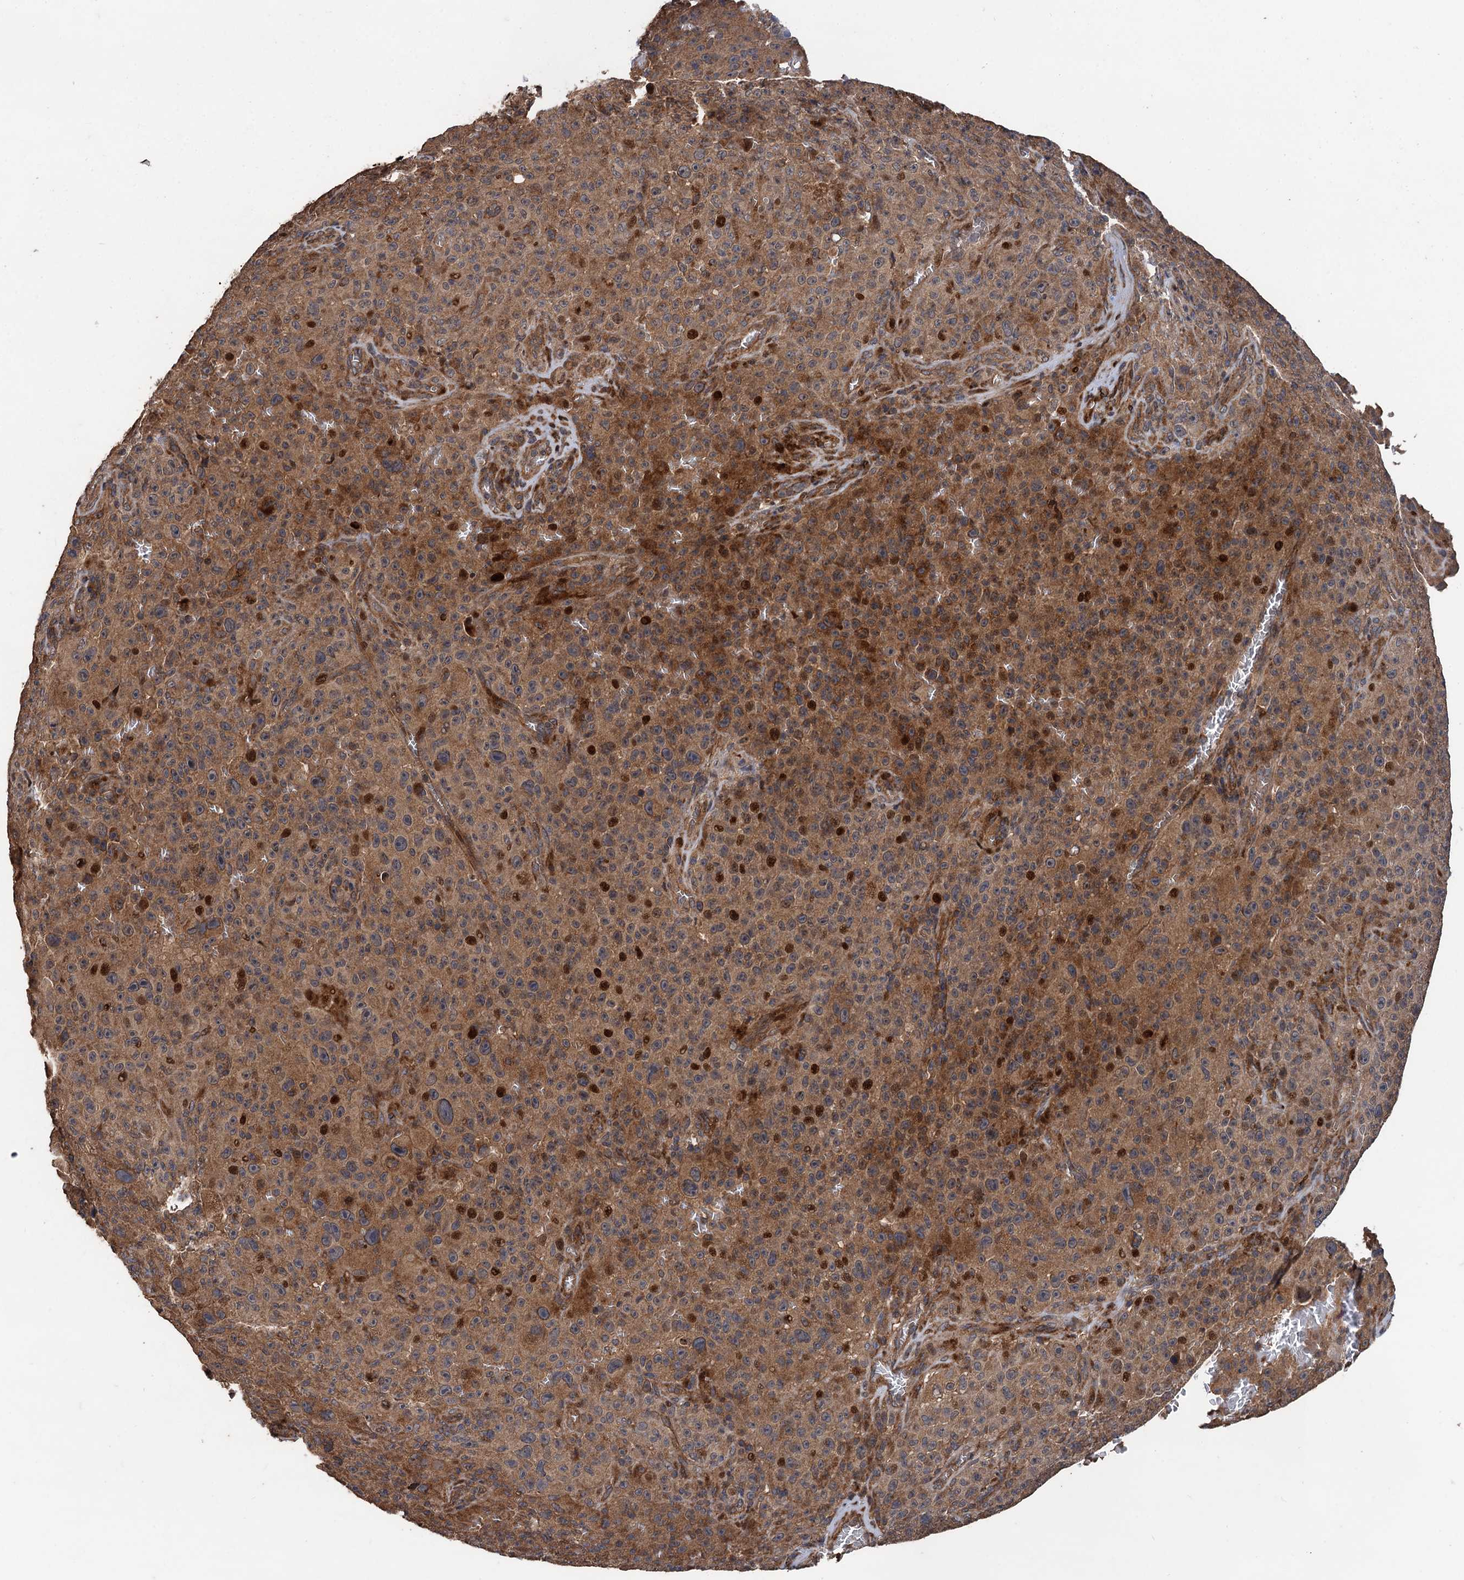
{"staining": {"intensity": "moderate", "quantity": ">75%", "location": "cytoplasmic/membranous,nuclear"}, "tissue": "melanoma", "cell_type": "Tumor cells", "image_type": "cancer", "snomed": [{"axis": "morphology", "description": "Malignant melanoma, NOS"}, {"axis": "topography", "description": "Skin"}], "caption": "IHC micrograph of human melanoma stained for a protein (brown), which demonstrates medium levels of moderate cytoplasmic/membranous and nuclear positivity in about >75% of tumor cells.", "gene": "TMEM39B", "patient": {"sex": "female", "age": 82}}